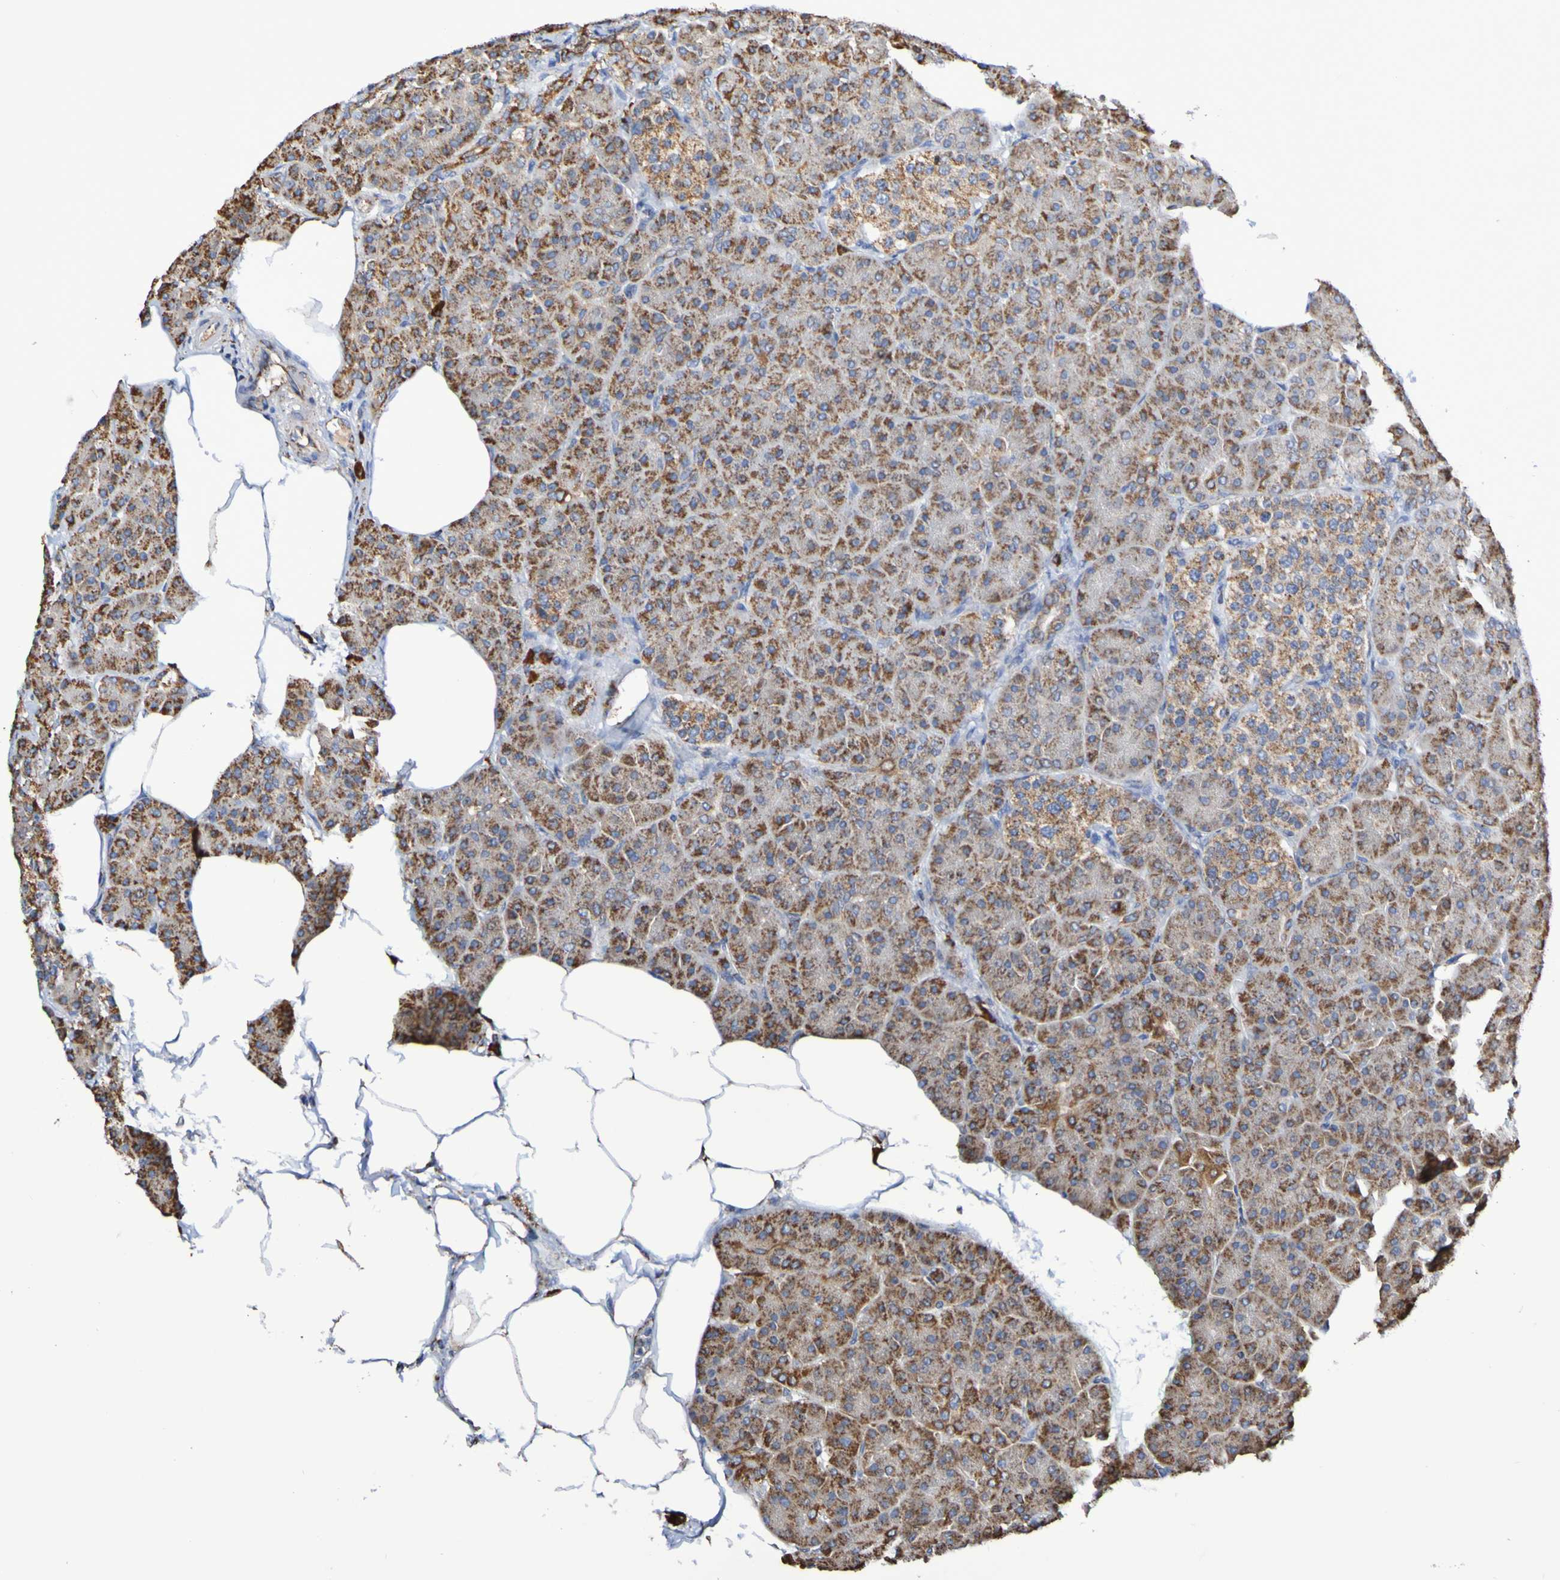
{"staining": {"intensity": "strong", "quantity": "25%-75%", "location": "cytoplasmic/membranous"}, "tissue": "pancreas", "cell_type": "Exocrine glandular cells", "image_type": "normal", "snomed": [{"axis": "morphology", "description": "Normal tissue, NOS"}, {"axis": "topography", "description": "Pancreas"}], "caption": "Immunohistochemical staining of normal human pancreas reveals strong cytoplasmic/membranous protein expression in approximately 25%-75% of exocrine glandular cells. Nuclei are stained in blue.", "gene": "IL18R1", "patient": {"sex": "female", "age": 70}}